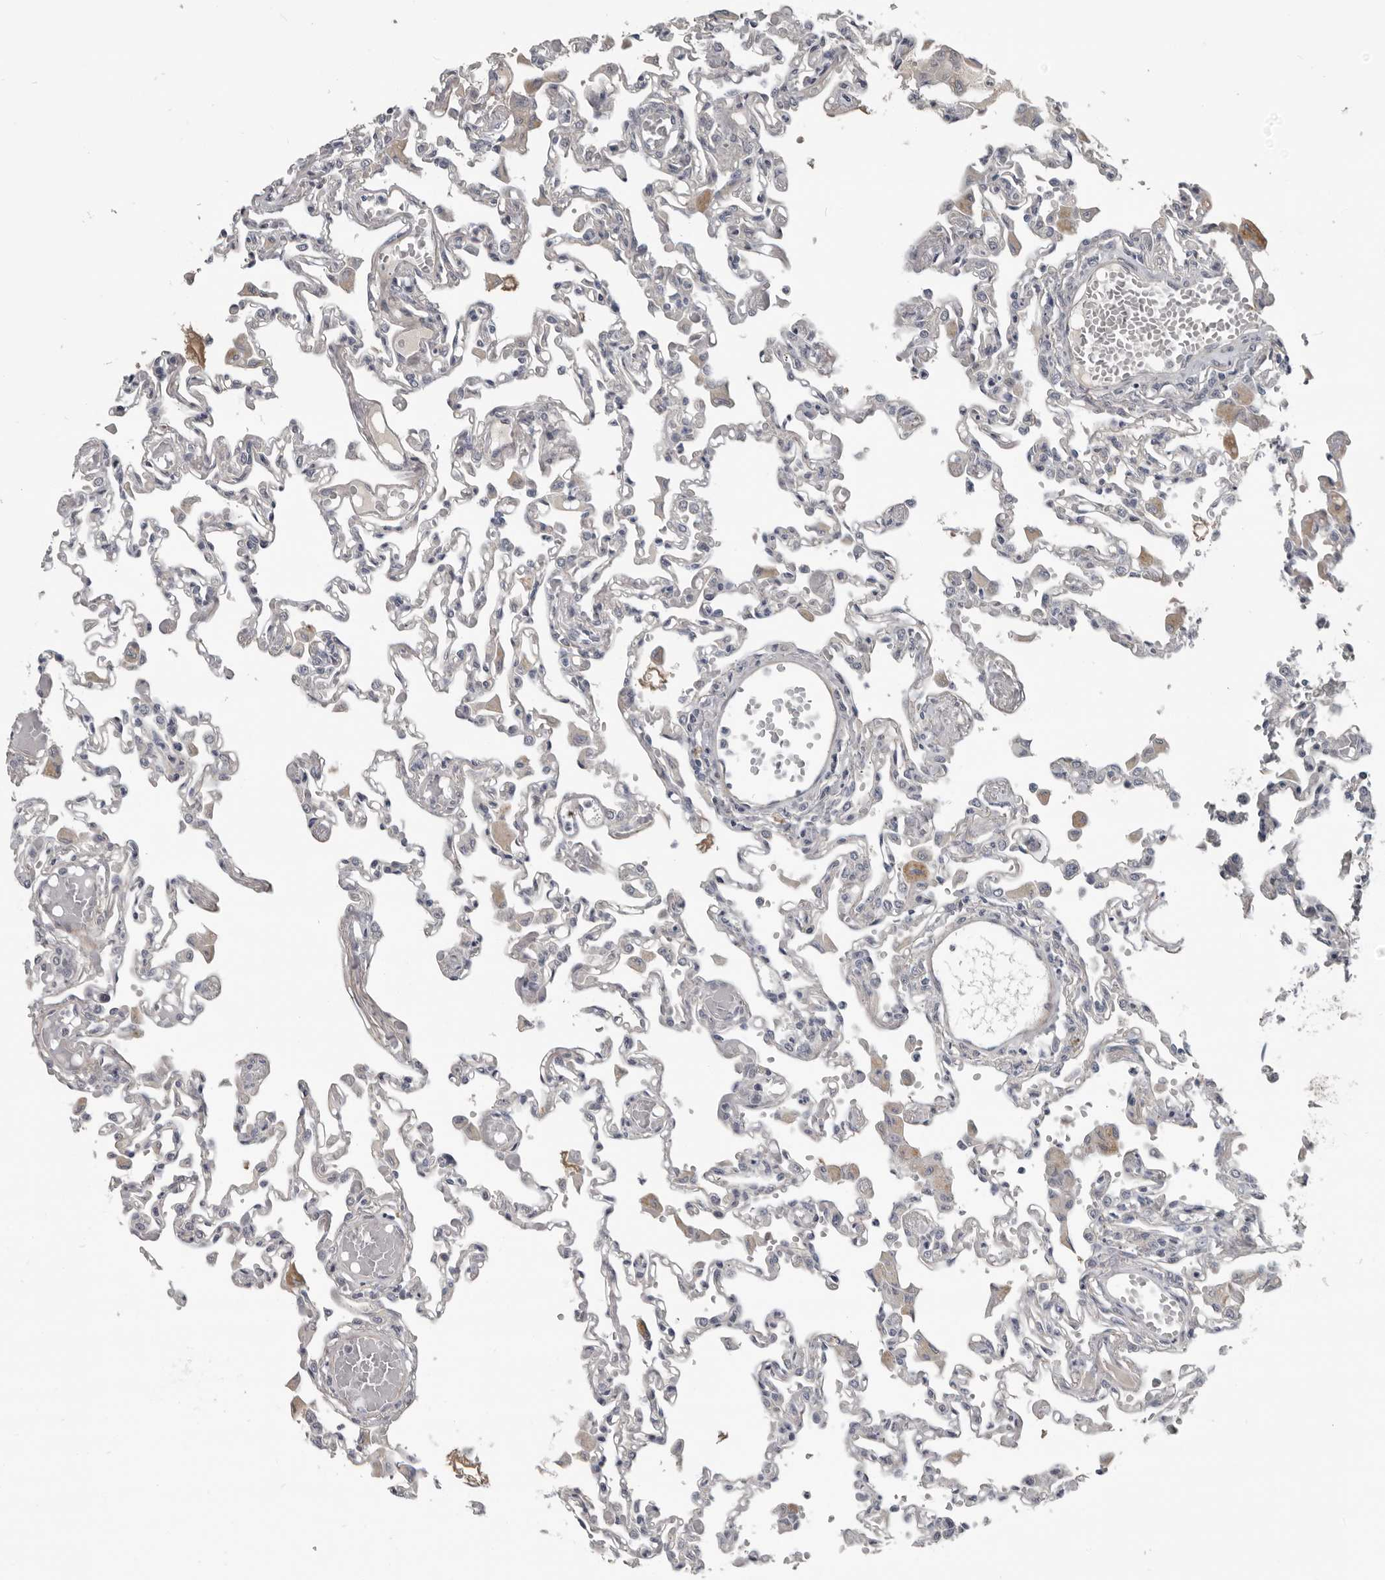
{"staining": {"intensity": "negative", "quantity": "none", "location": "none"}, "tissue": "lung", "cell_type": "Alveolar cells", "image_type": "normal", "snomed": [{"axis": "morphology", "description": "Normal tissue, NOS"}, {"axis": "topography", "description": "Bronchus"}, {"axis": "topography", "description": "Lung"}], "caption": "IHC histopathology image of normal lung: human lung stained with DAB demonstrates no significant protein expression in alveolar cells.", "gene": "C1orf216", "patient": {"sex": "female", "age": 49}}